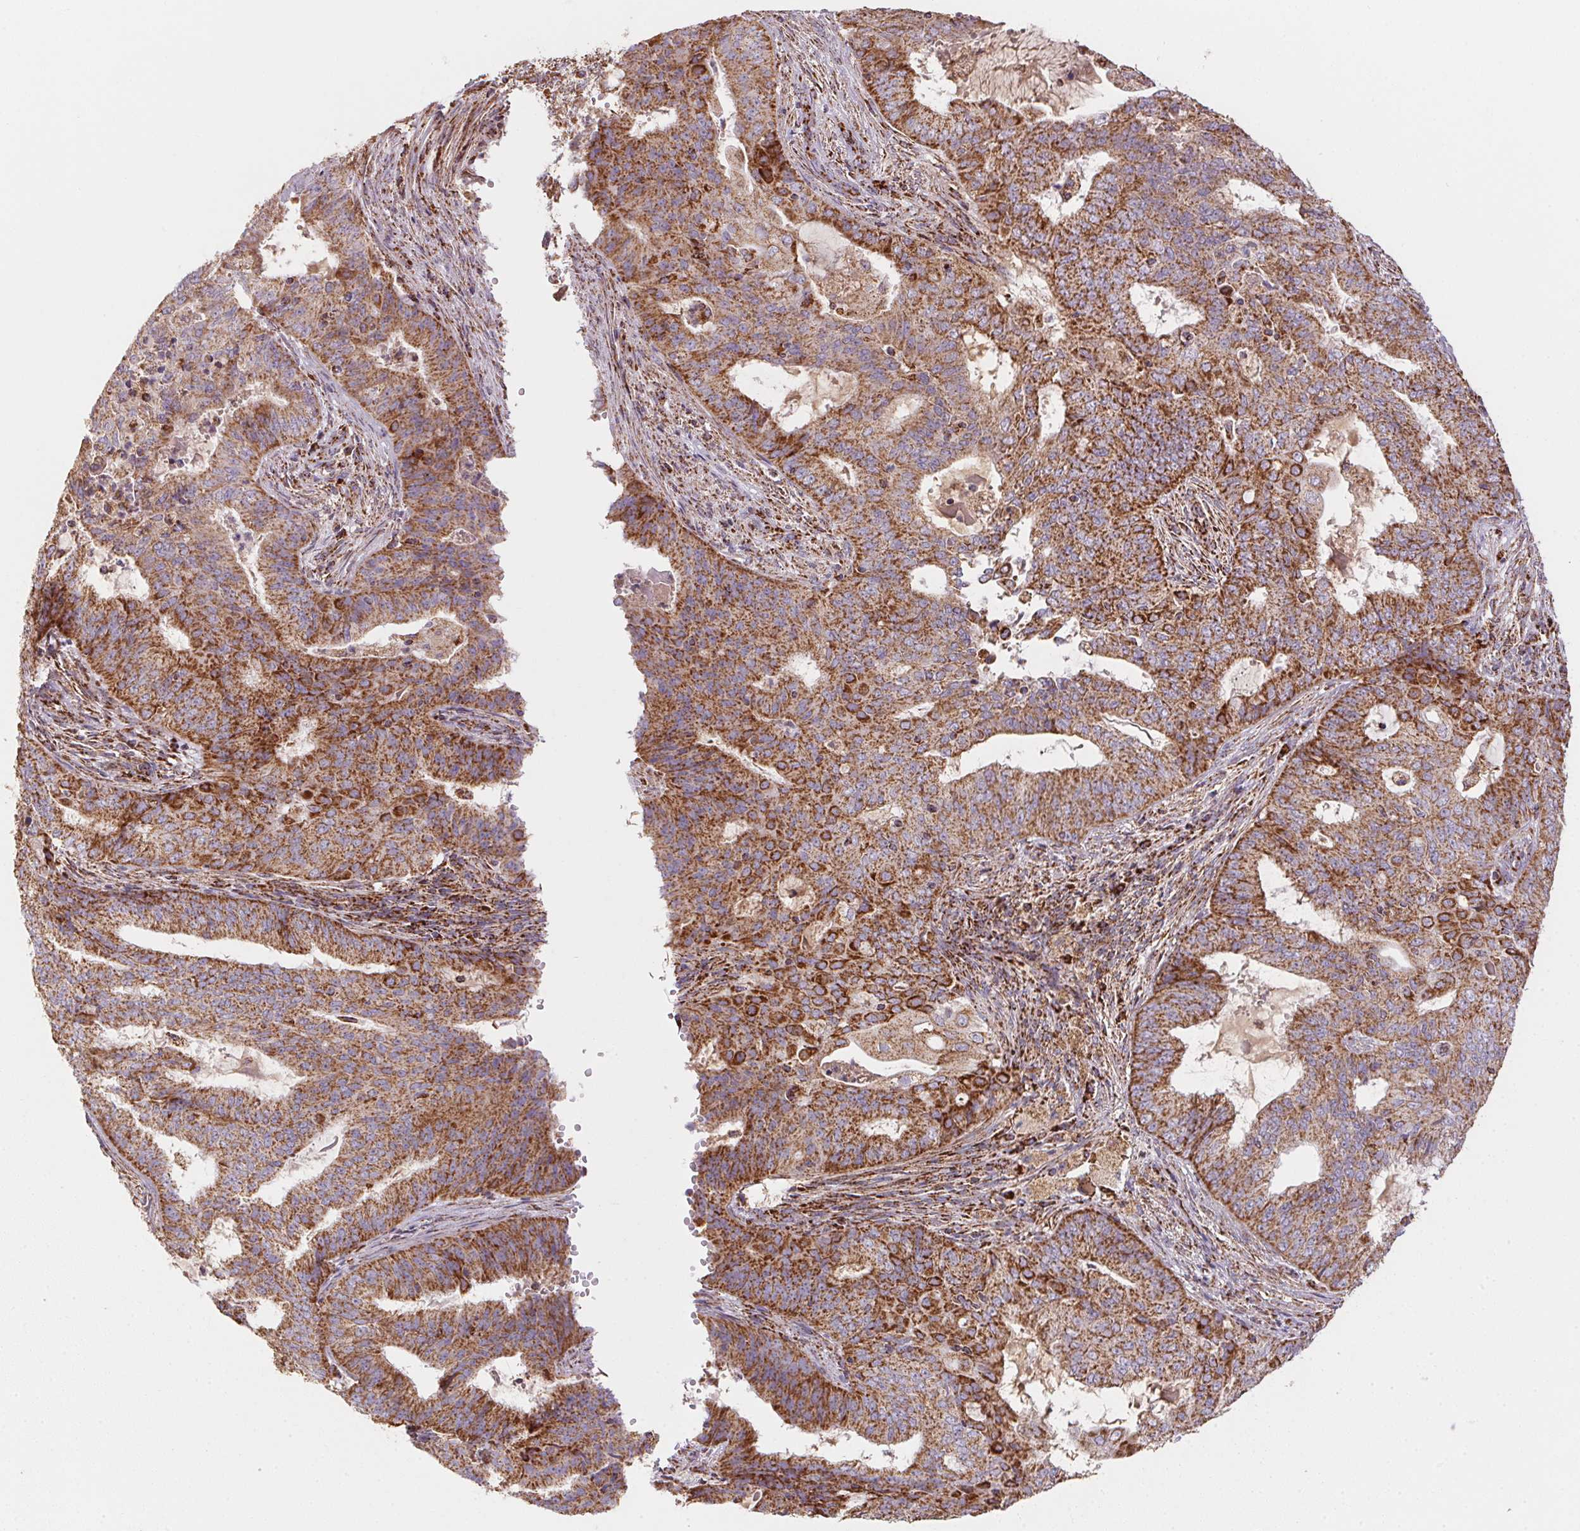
{"staining": {"intensity": "strong", "quantity": ">75%", "location": "cytoplasmic/membranous"}, "tissue": "endometrial cancer", "cell_type": "Tumor cells", "image_type": "cancer", "snomed": [{"axis": "morphology", "description": "Adenocarcinoma, NOS"}, {"axis": "topography", "description": "Endometrium"}], "caption": "Immunohistochemical staining of human endometrial adenocarcinoma displays high levels of strong cytoplasmic/membranous positivity in about >75% of tumor cells.", "gene": "NDUFS2", "patient": {"sex": "female", "age": 62}}